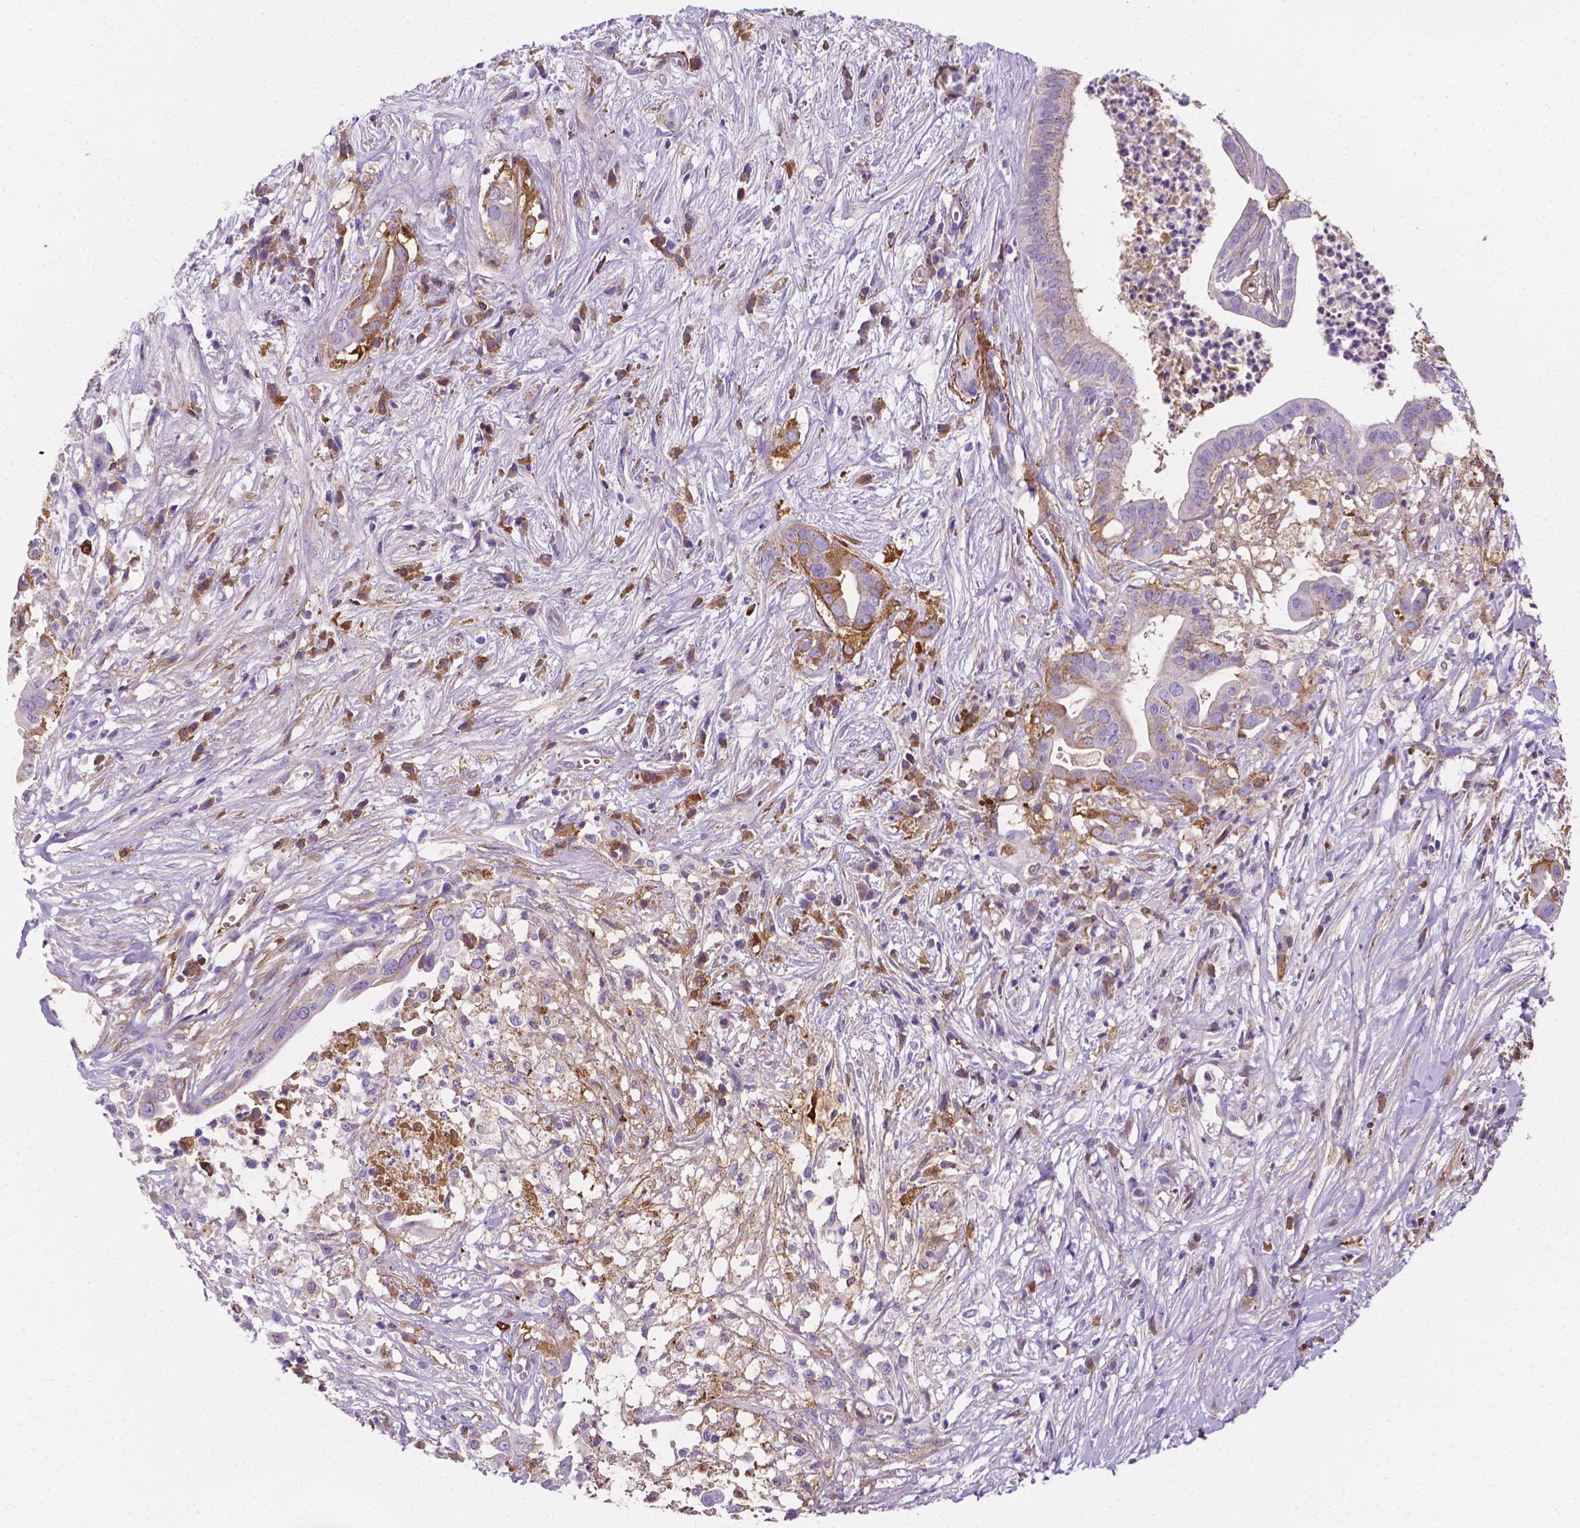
{"staining": {"intensity": "negative", "quantity": "none", "location": "none"}, "tissue": "pancreatic cancer", "cell_type": "Tumor cells", "image_type": "cancer", "snomed": [{"axis": "morphology", "description": "Adenocarcinoma, NOS"}, {"axis": "topography", "description": "Pancreas"}], "caption": "Immunohistochemical staining of human pancreatic cancer shows no significant positivity in tumor cells. The staining was performed using DAB (3,3'-diaminobenzidine) to visualize the protein expression in brown, while the nuclei were stained in blue with hematoxylin (Magnification: 20x).", "gene": "APOE", "patient": {"sex": "male", "age": 61}}